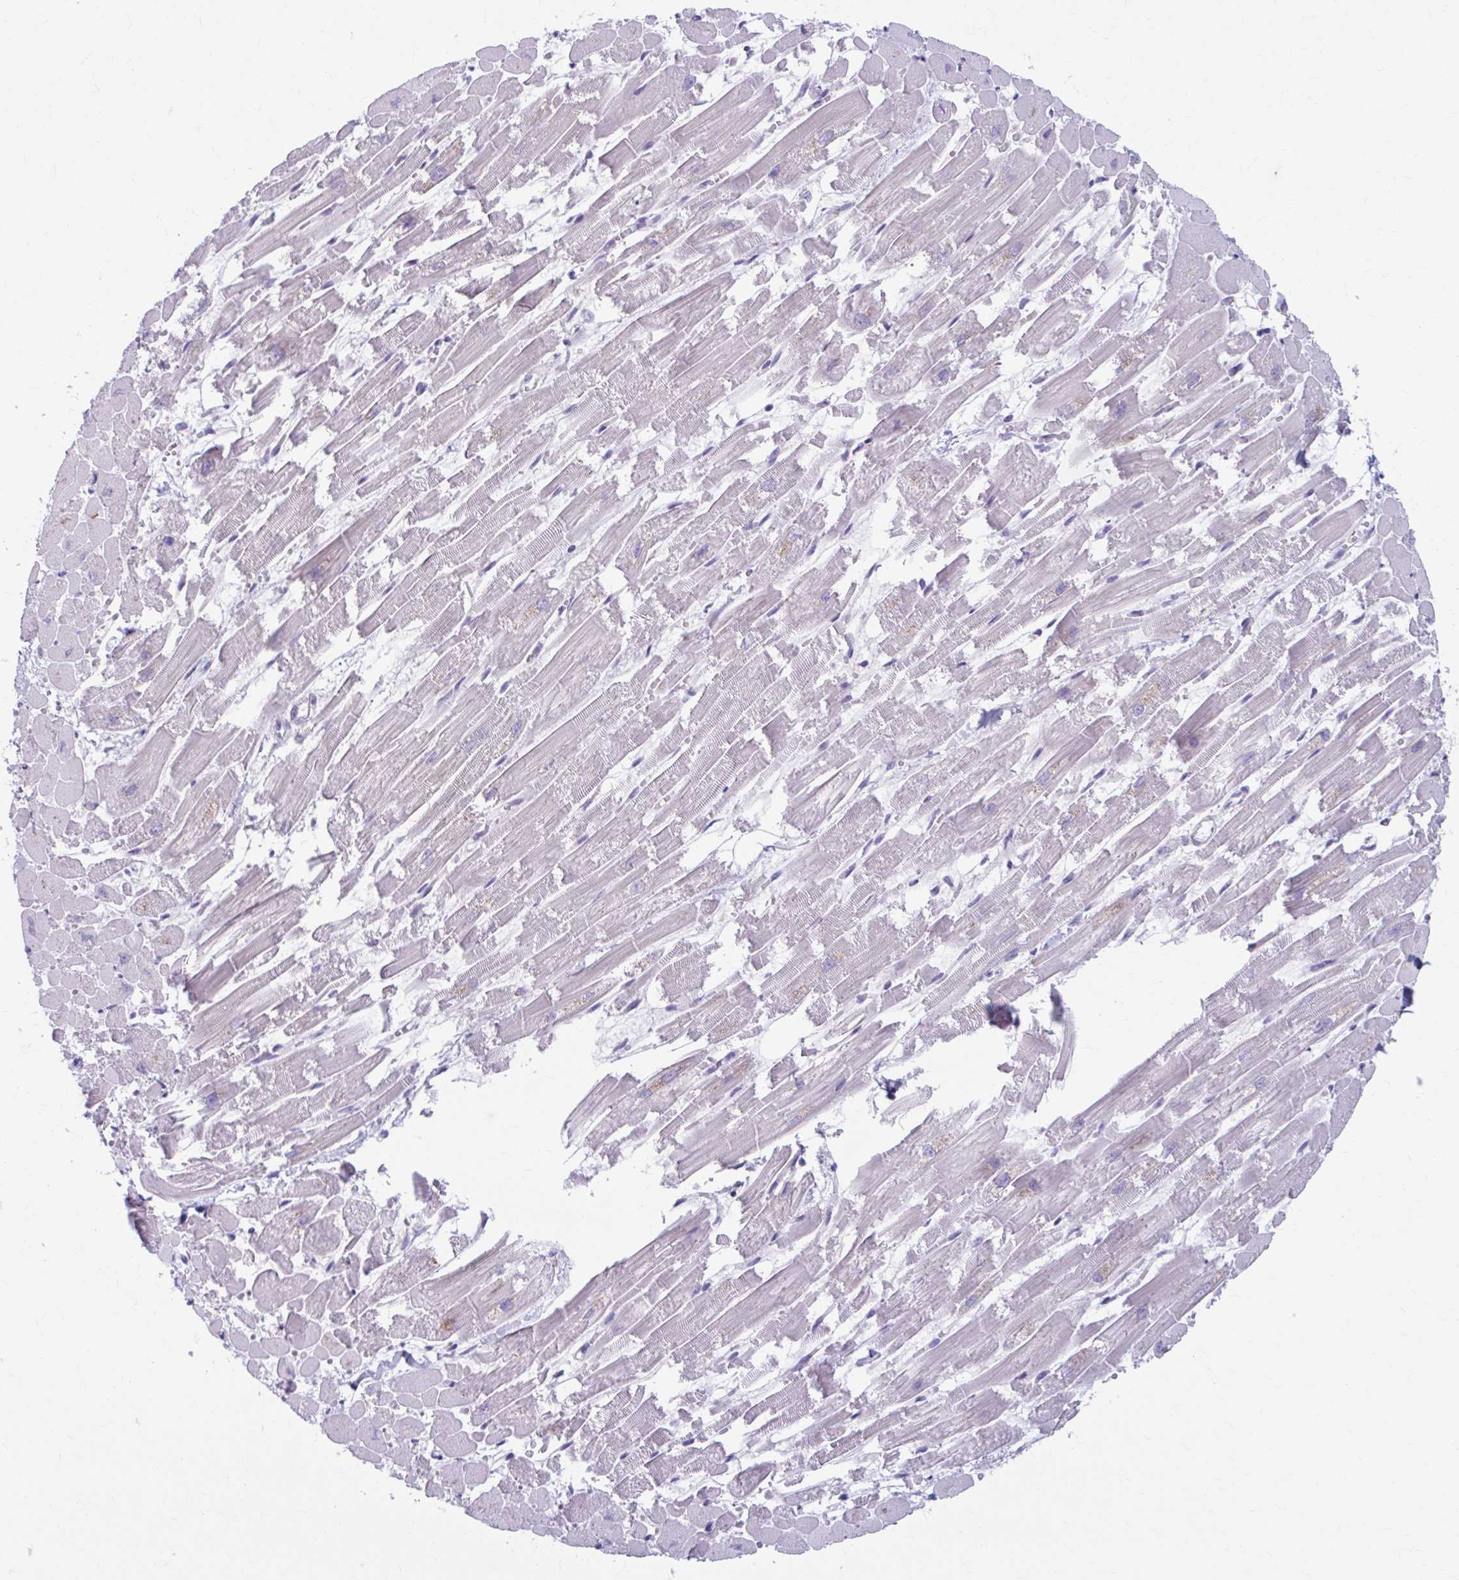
{"staining": {"intensity": "negative", "quantity": "none", "location": "none"}, "tissue": "heart muscle", "cell_type": "Cardiomyocytes", "image_type": "normal", "snomed": [{"axis": "morphology", "description": "Normal tissue, NOS"}, {"axis": "topography", "description": "Heart"}], "caption": "Immunohistochemistry (IHC) image of normal heart muscle stained for a protein (brown), which demonstrates no expression in cardiomyocytes. The staining was performed using DAB to visualize the protein expression in brown, while the nuclei were stained in blue with hematoxylin (Magnification: 20x).", "gene": "C12orf71", "patient": {"sex": "female", "age": 52}}